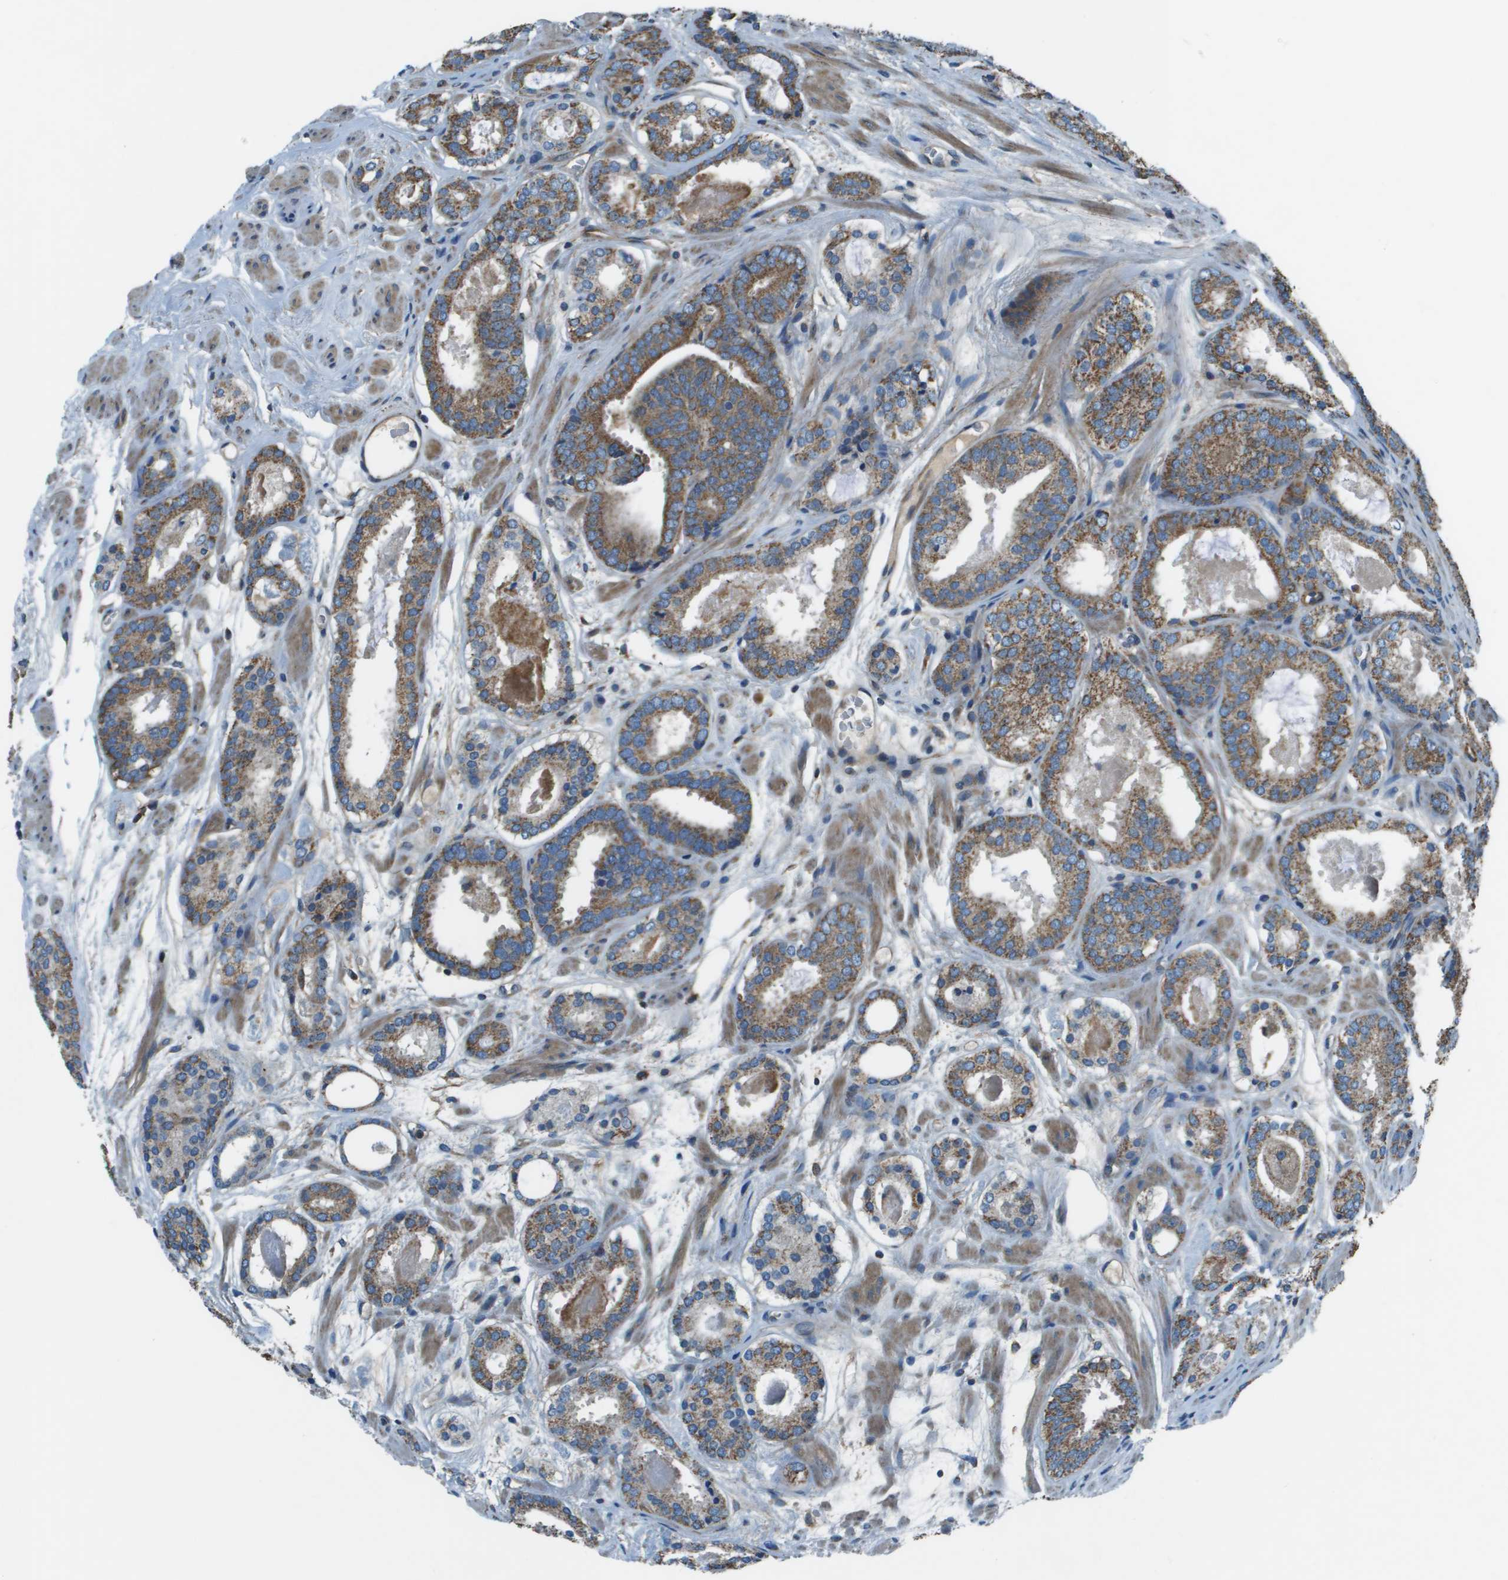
{"staining": {"intensity": "moderate", "quantity": ">75%", "location": "cytoplasmic/membranous"}, "tissue": "prostate cancer", "cell_type": "Tumor cells", "image_type": "cancer", "snomed": [{"axis": "morphology", "description": "Adenocarcinoma, Low grade"}, {"axis": "topography", "description": "Prostate"}], "caption": "Immunohistochemical staining of human prostate cancer reveals medium levels of moderate cytoplasmic/membranous protein staining in approximately >75% of tumor cells. (Brightfield microscopy of DAB IHC at high magnification).", "gene": "TMEM51", "patient": {"sex": "male", "age": 69}}